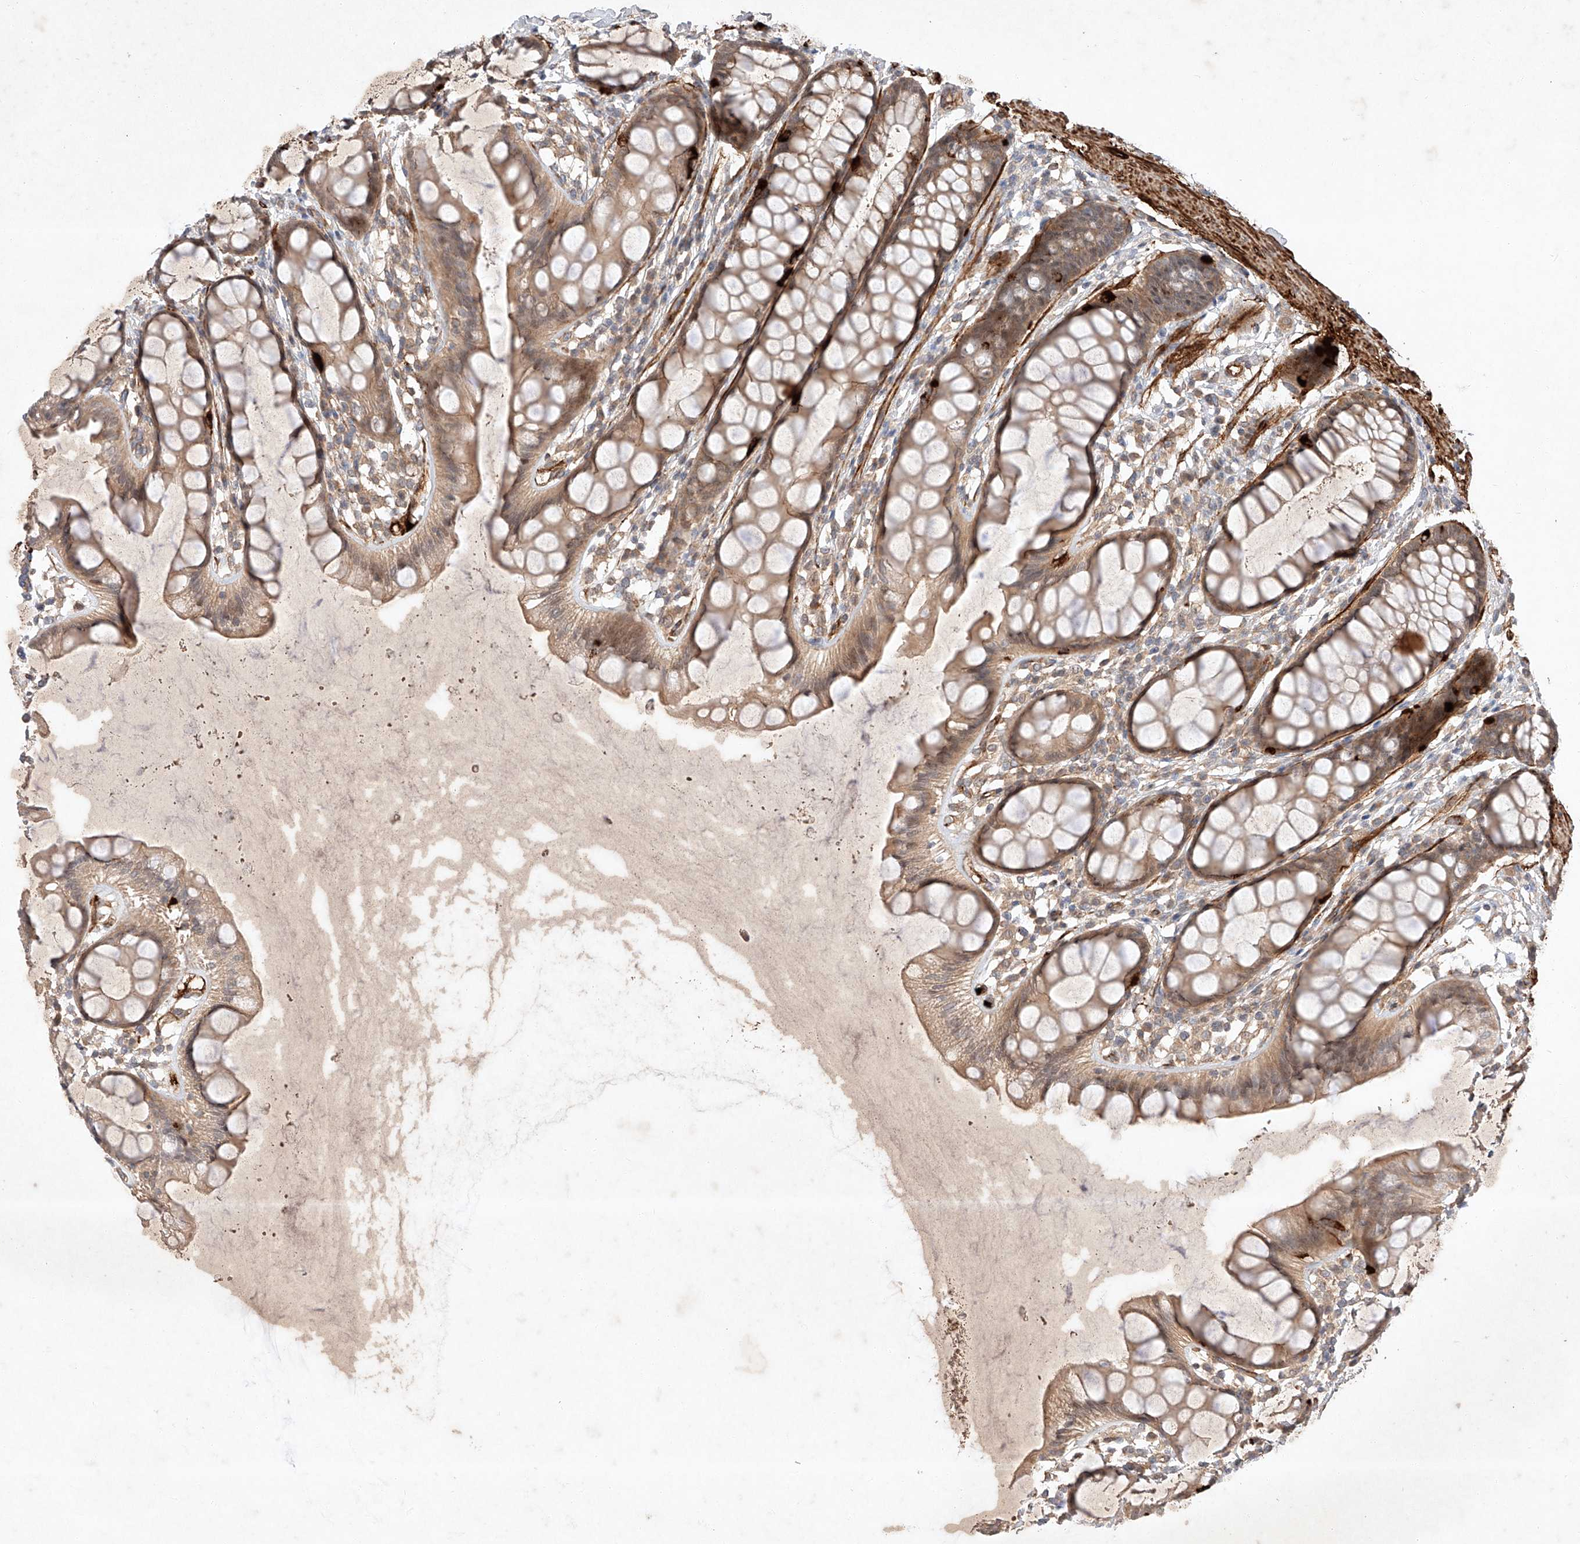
{"staining": {"intensity": "moderate", "quantity": ">75%", "location": "cytoplasmic/membranous"}, "tissue": "rectum", "cell_type": "Glandular cells", "image_type": "normal", "snomed": [{"axis": "morphology", "description": "Normal tissue, NOS"}, {"axis": "topography", "description": "Rectum"}], "caption": "This is a photomicrograph of immunohistochemistry staining of unremarkable rectum, which shows moderate expression in the cytoplasmic/membranous of glandular cells.", "gene": "ARHGAP33", "patient": {"sex": "female", "age": 65}}